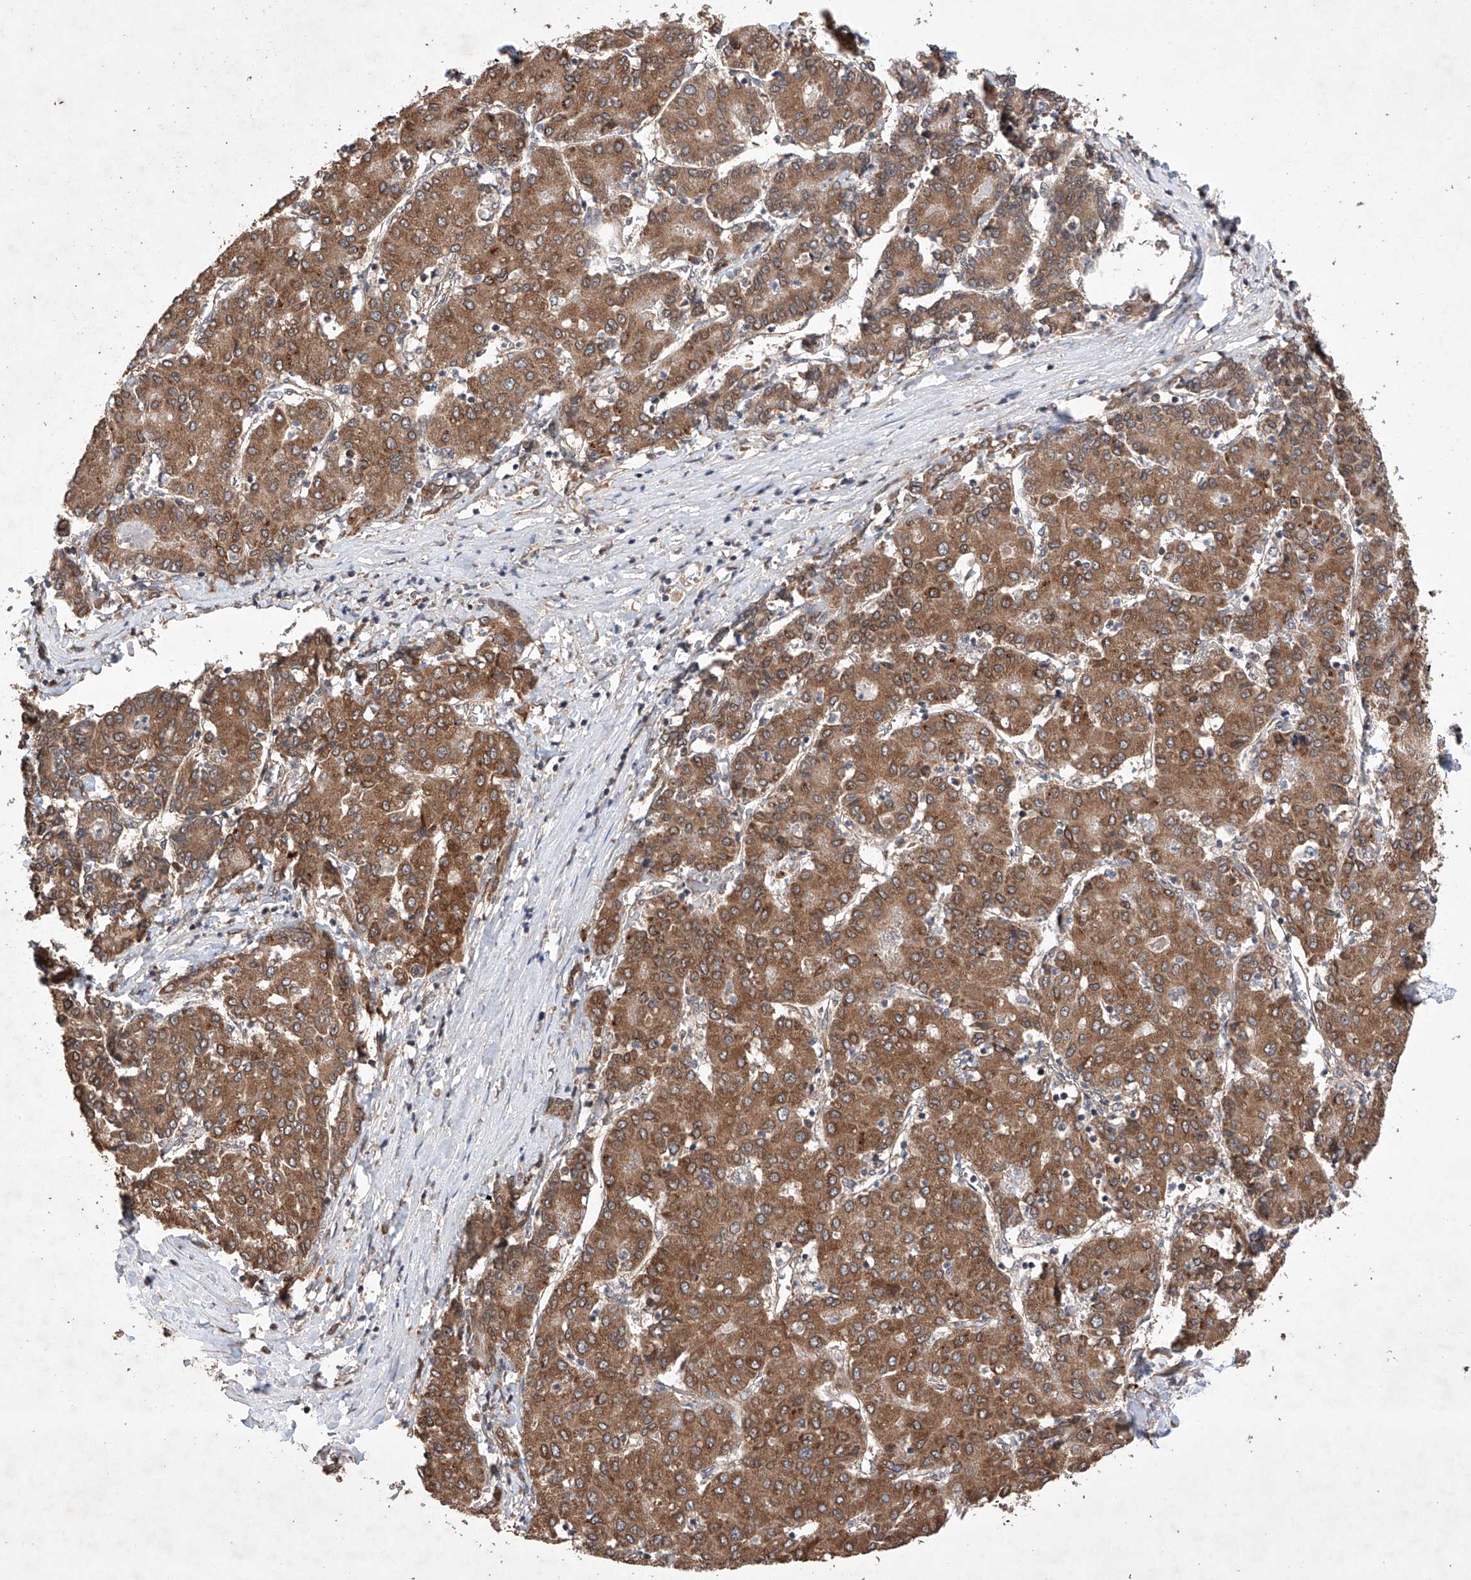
{"staining": {"intensity": "moderate", "quantity": ">75%", "location": "cytoplasmic/membranous"}, "tissue": "liver cancer", "cell_type": "Tumor cells", "image_type": "cancer", "snomed": [{"axis": "morphology", "description": "Carcinoma, Hepatocellular, NOS"}, {"axis": "topography", "description": "Liver"}], "caption": "Liver cancer (hepatocellular carcinoma) stained with a brown dye shows moderate cytoplasmic/membranous positive staining in about >75% of tumor cells.", "gene": "LURAP1", "patient": {"sex": "male", "age": 65}}